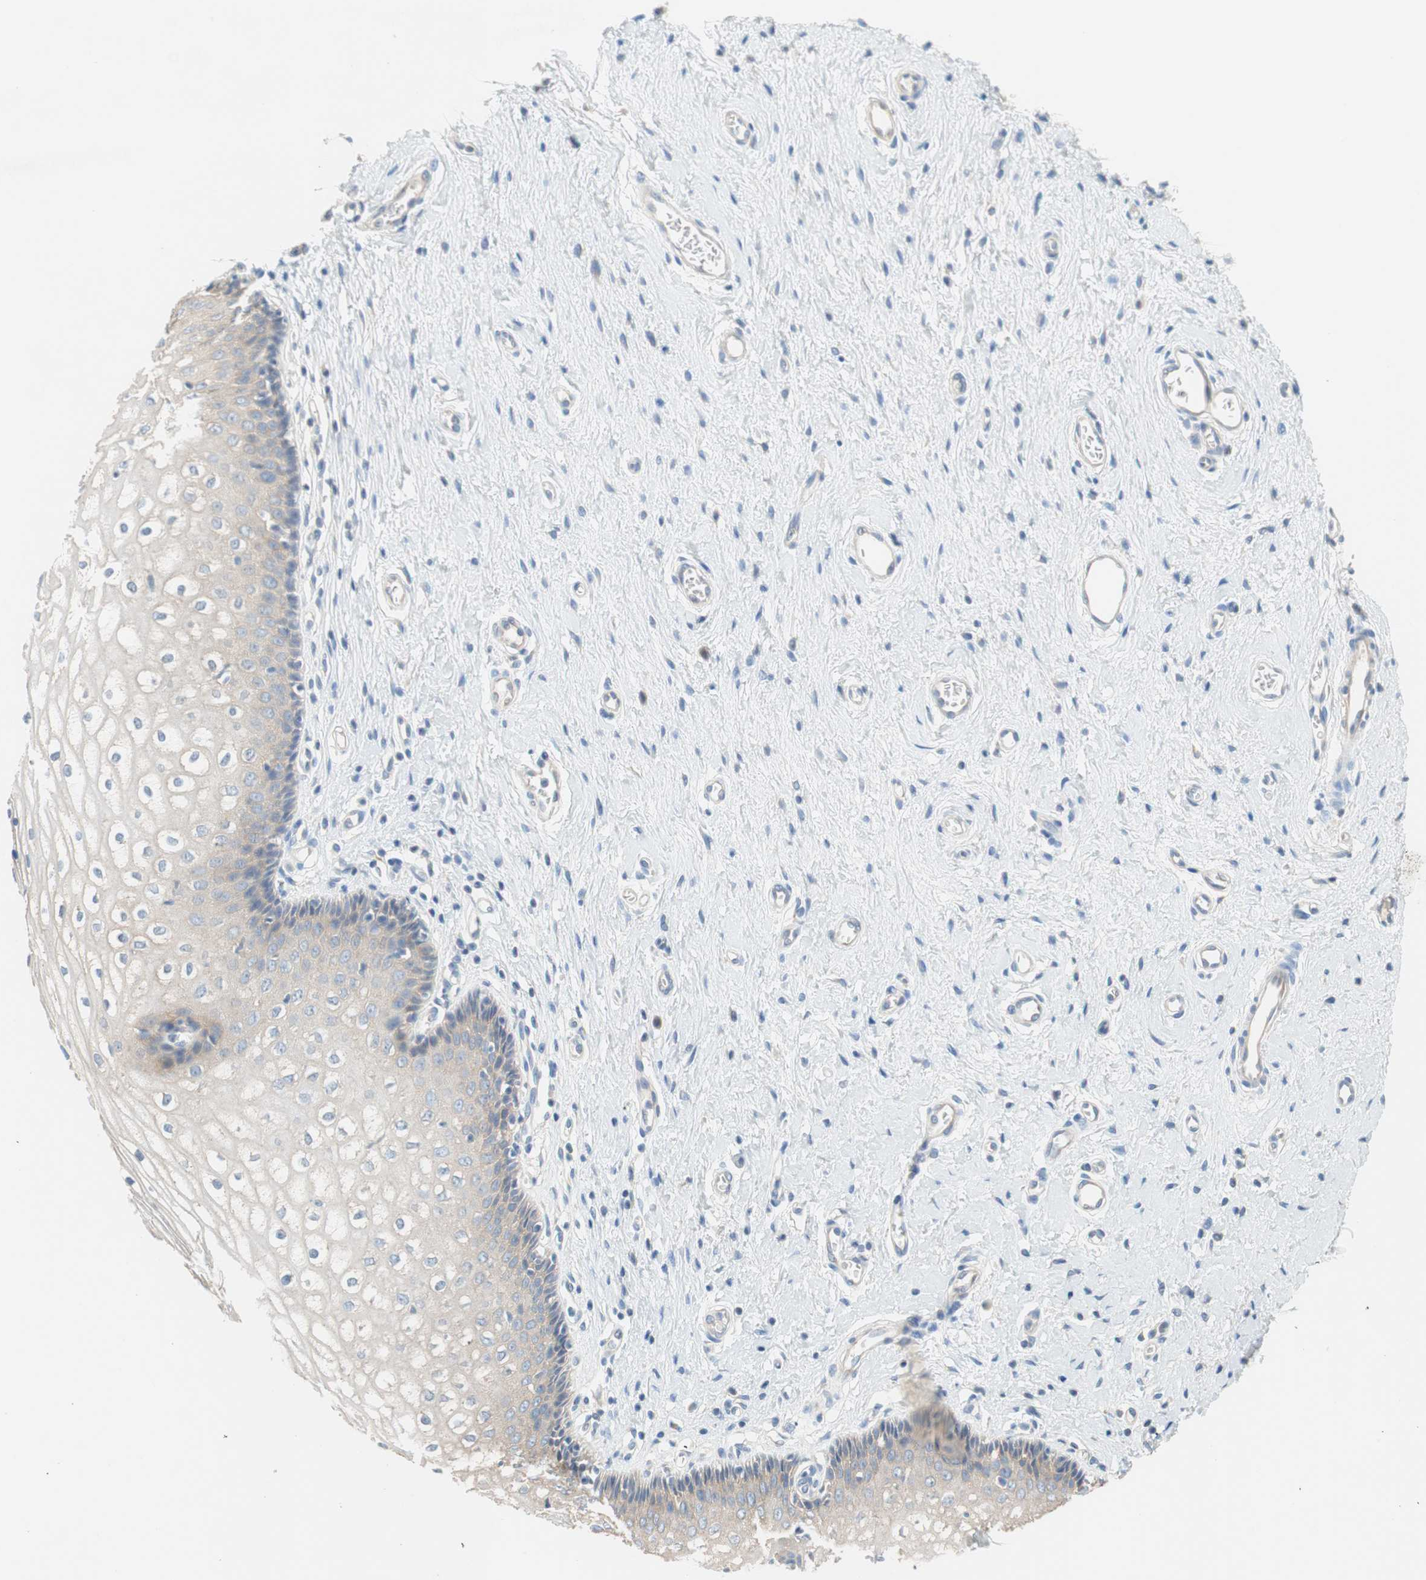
{"staining": {"intensity": "negative", "quantity": "none", "location": "none"}, "tissue": "vagina", "cell_type": "Squamous epithelial cells", "image_type": "normal", "snomed": [{"axis": "morphology", "description": "Normal tissue, NOS"}, {"axis": "topography", "description": "Soft tissue"}, {"axis": "topography", "description": "Vagina"}], "caption": "Protein analysis of normal vagina shows no significant expression in squamous epithelial cells. (DAB IHC with hematoxylin counter stain).", "gene": "GLUL", "patient": {"sex": "female", "age": 61}}